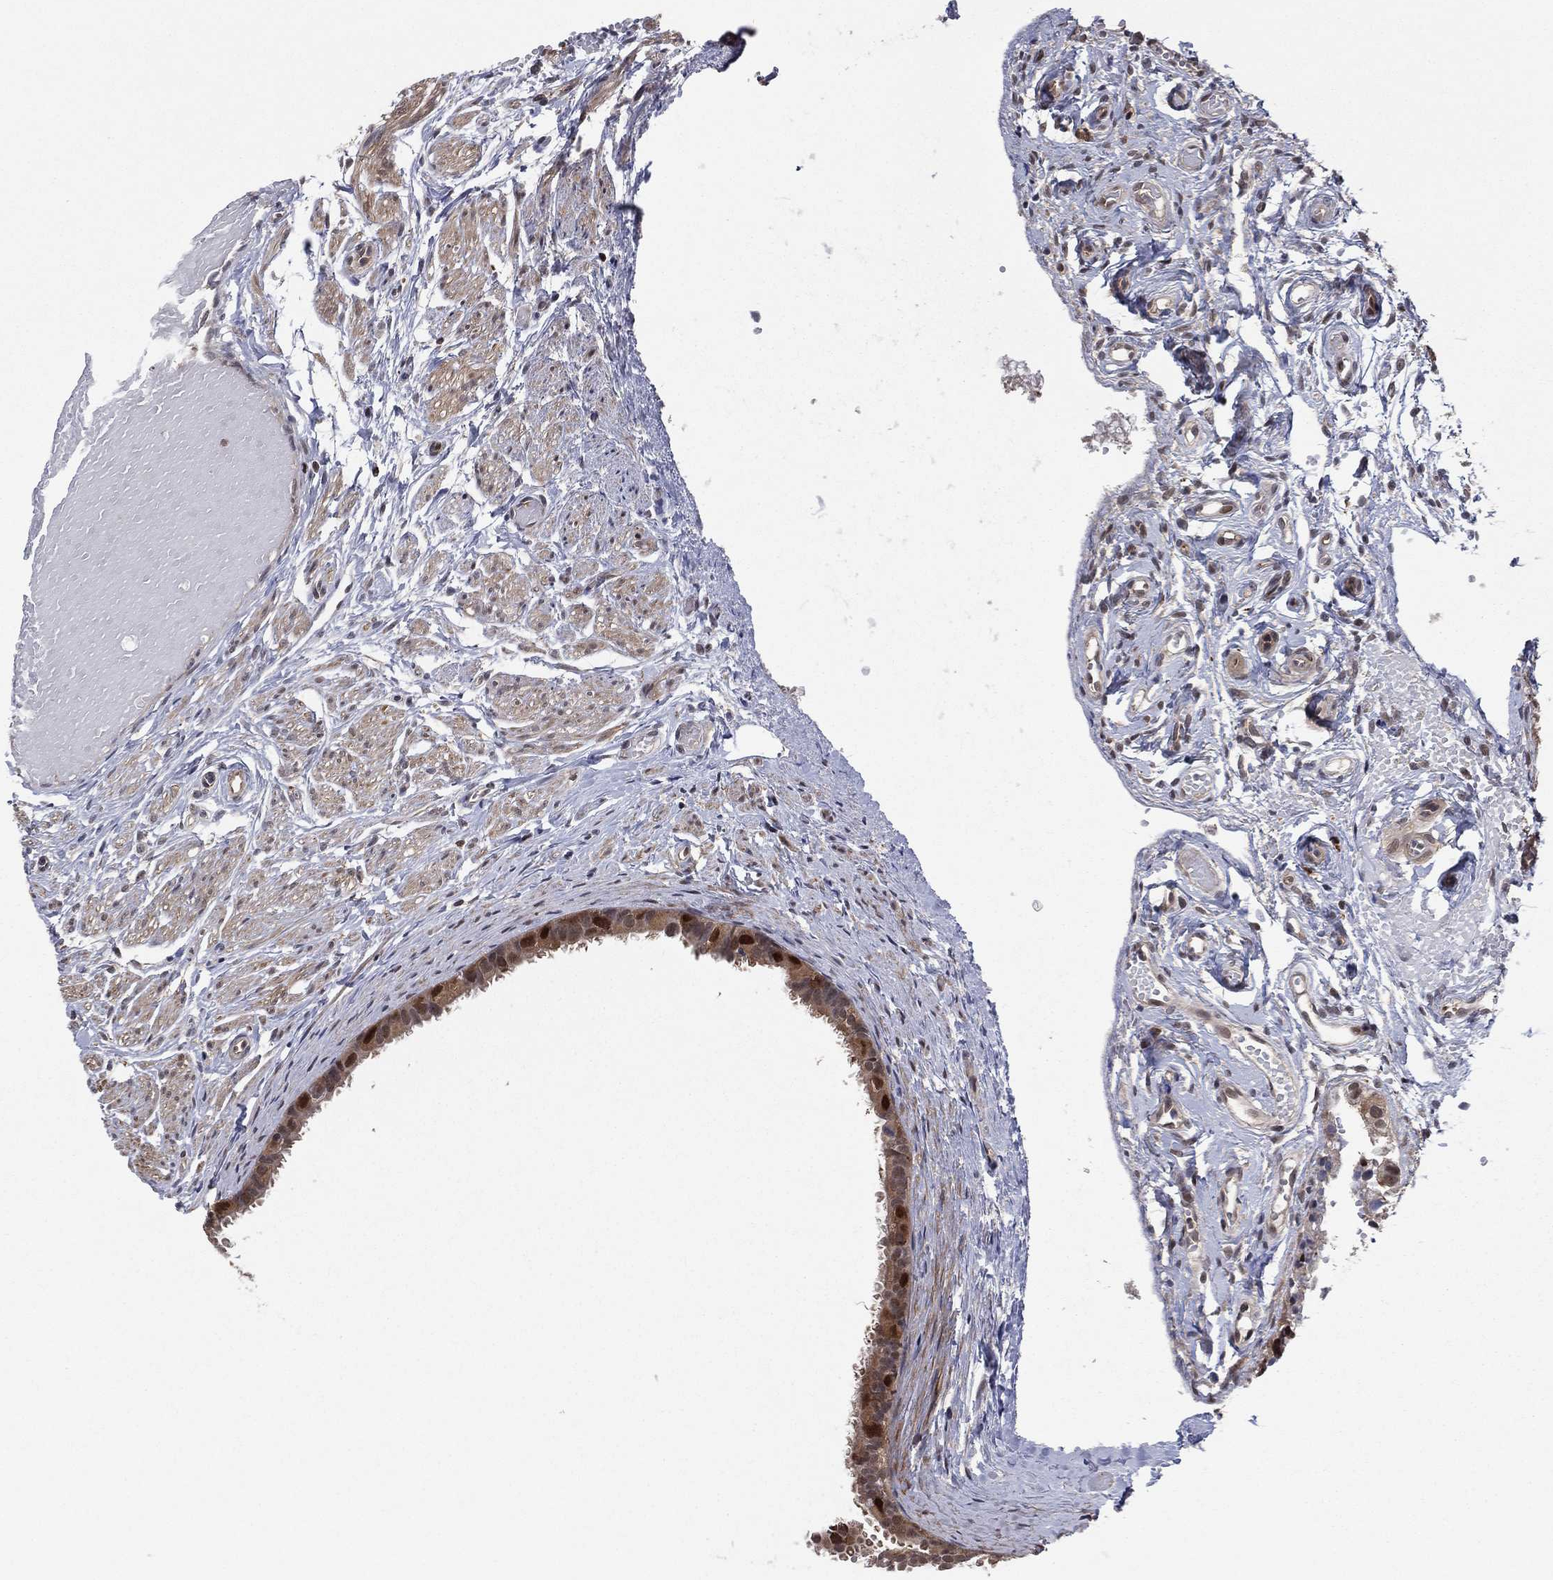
{"staining": {"intensity": "moderate", "quantity": ">75%", "location": "cytoplasmic/membranous"}, "tissue": "fallopian tube", "cell_type": "Glandular cells", "image_type": "normal", "snomed": [{"axis": "morphology", "description": "Normal tissue, NOS"}, {"axis": "topography", "description": "Fallopian tube"}, {"axis": "topography", "description": "Ovary"}], "caption": "IHC staining of normal fallopian tube, which demonstrates medium levels of moderate cytoplasmic/membranous expression in approximately >75% of glandular cells indicating moderate cytoplasmic/membranous protein expression. The staining was performed using DAB (brown) for protein detection and nuclei were counterstained in hematoxylin (blue).", "gene": "ICOSLG", "patient": {"sex": "female", "age": 49}}